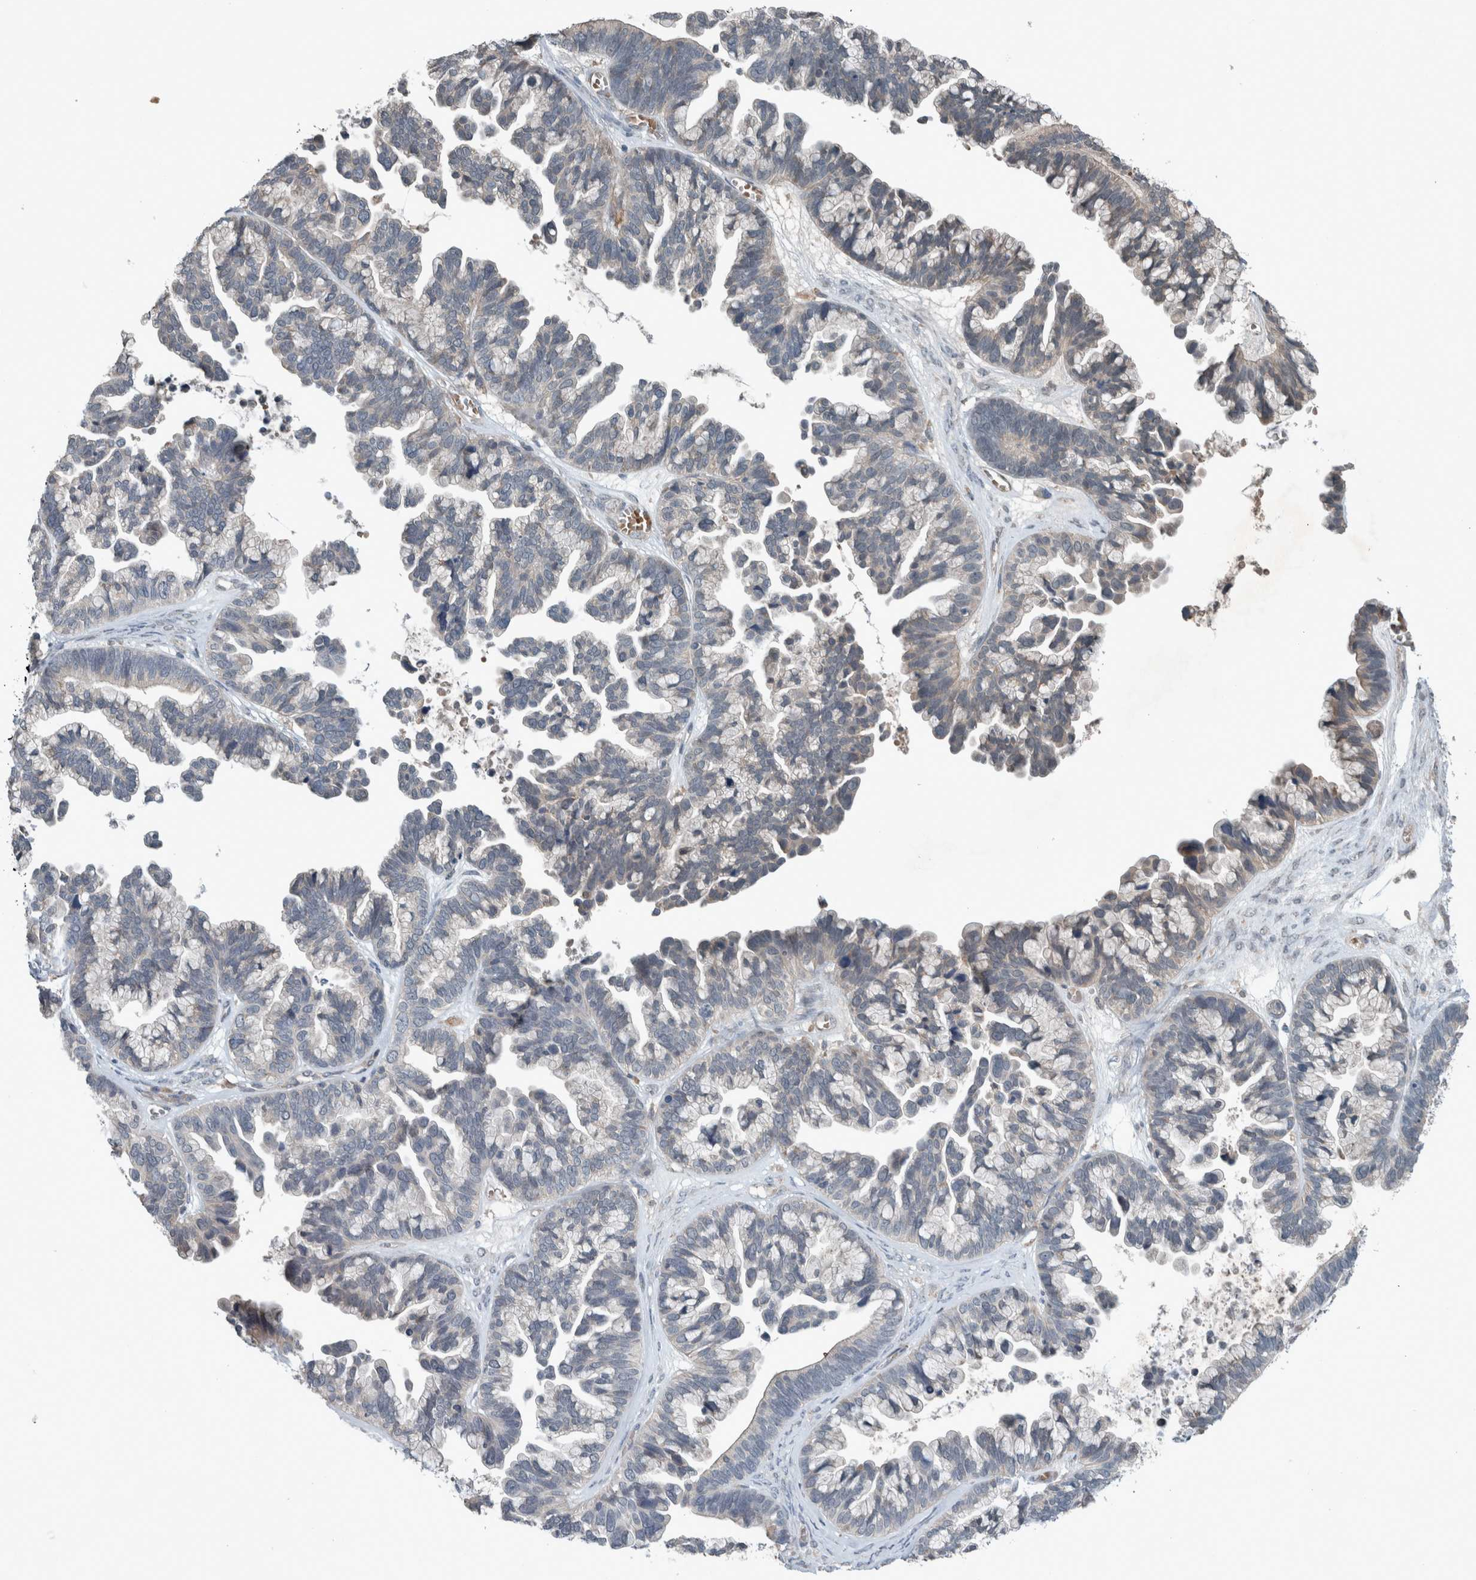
{"staining": {"intensity": "negative", "quantity": "none", "location": "none"}, "tissue": "ovarian cancer", "cell_type": "Tumor cells", "image_type": "cancer", "snomed": [{"axis": "morphology", "description": "Cystadenocarcinoma, serous, NOS"}, {"axis": "topography", "description": "Ovary"}], "caption": "A micrograph of ovarian serous cystadenocarcinoma stained for a protein reveals no brown staining in tumor cells.", "gene": "JADE2", "patient": {"sex": "female", "age": 56}}